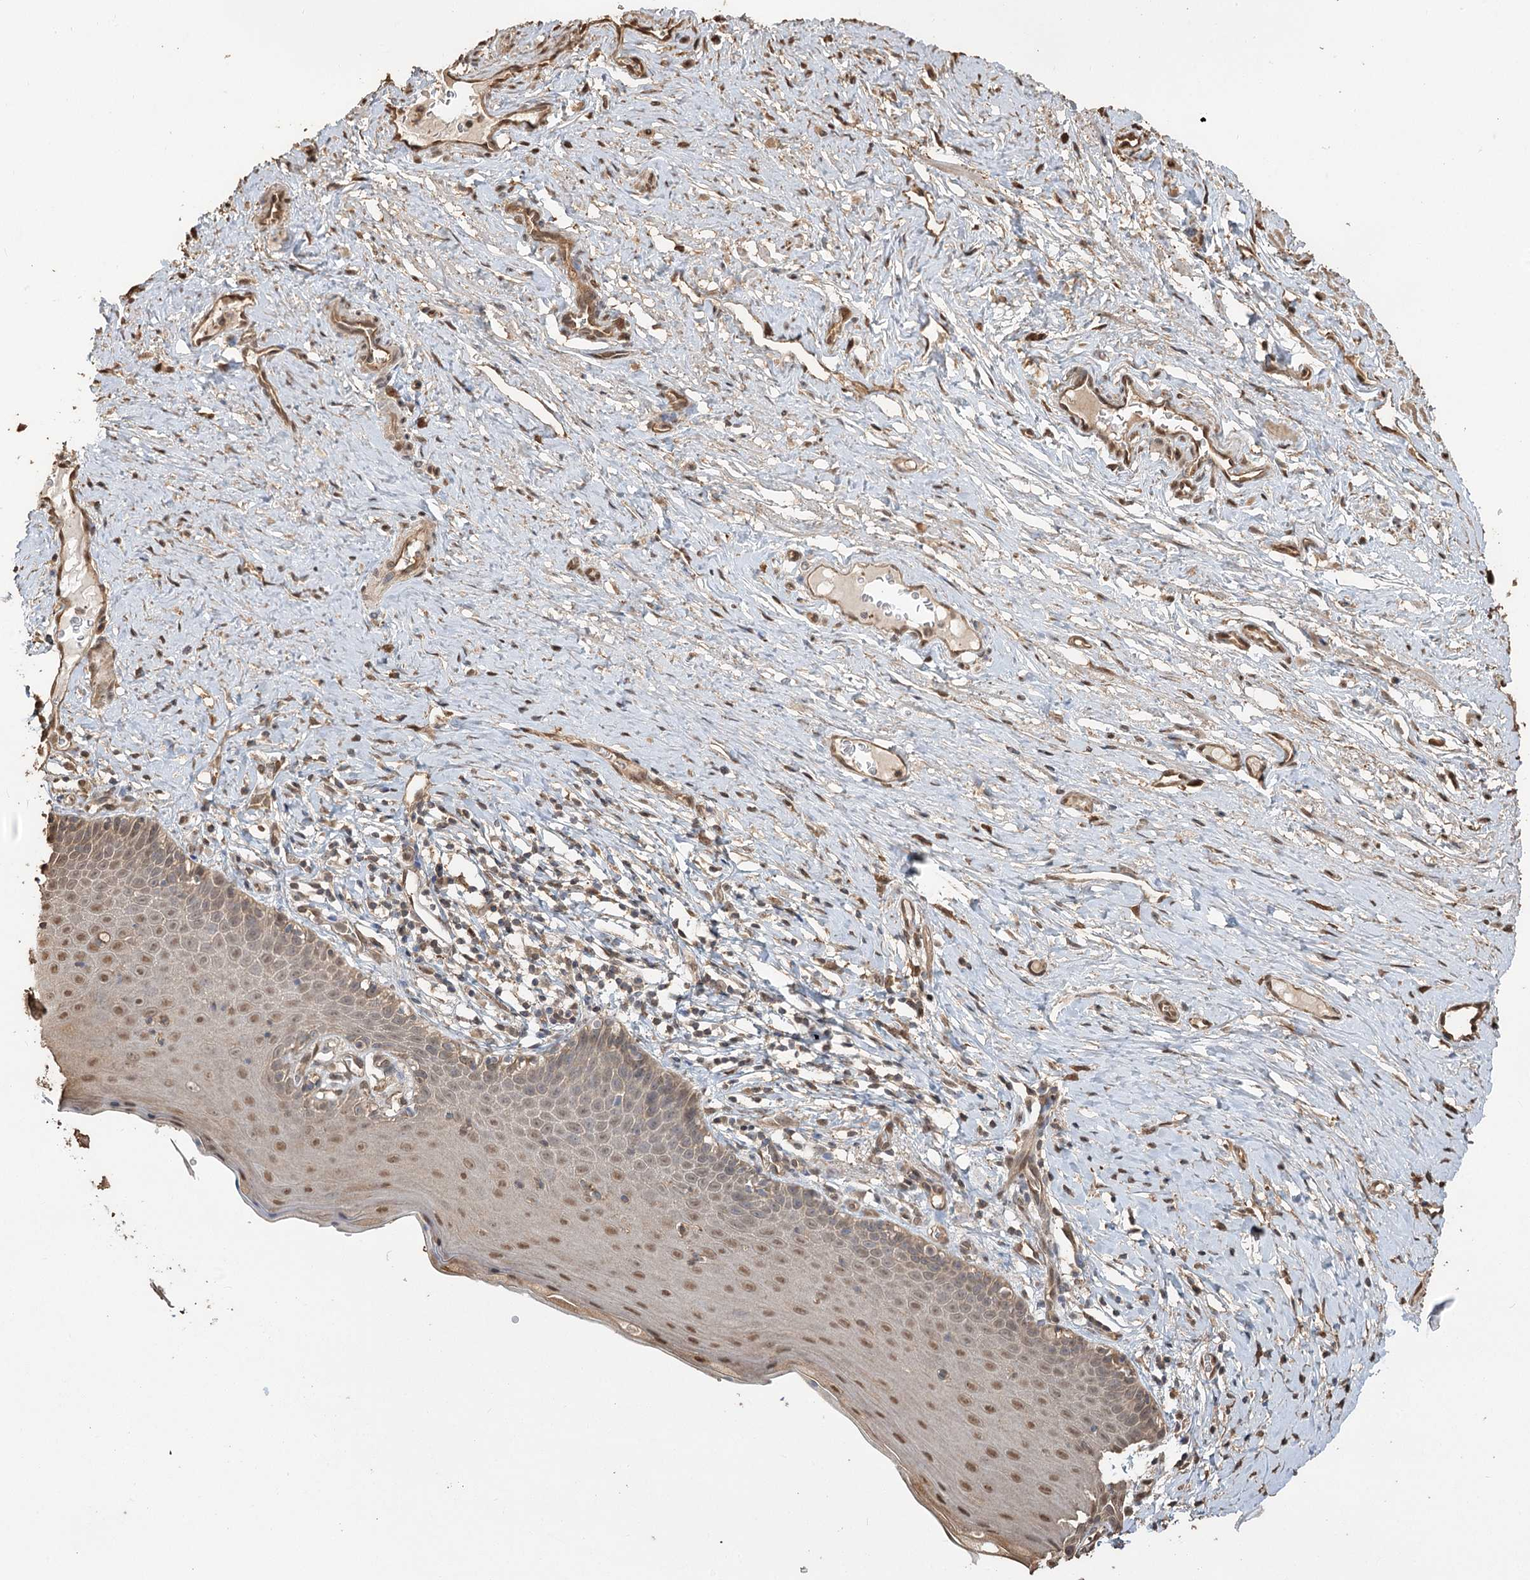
{"staining": {"intensity": "moderate", "quantity": ">75%", "location": "cytoplasmic/membranous"}, "tissue": "cervix", "cell_type": "Glandular cells", "image_type": "normal", "snomed": [{"axis": "morphology", "description": "Normal tissue, NOS"}, {"axis": "topography", "description": "Cervix"}], "caption": "Human cervix stained with a brown dye displays moderate cytoplasmic/membranous positive expression in approximately >75% of glandular cells.", "gene": "PLCH1", "patient": {"sex": "female", "age": 42}}